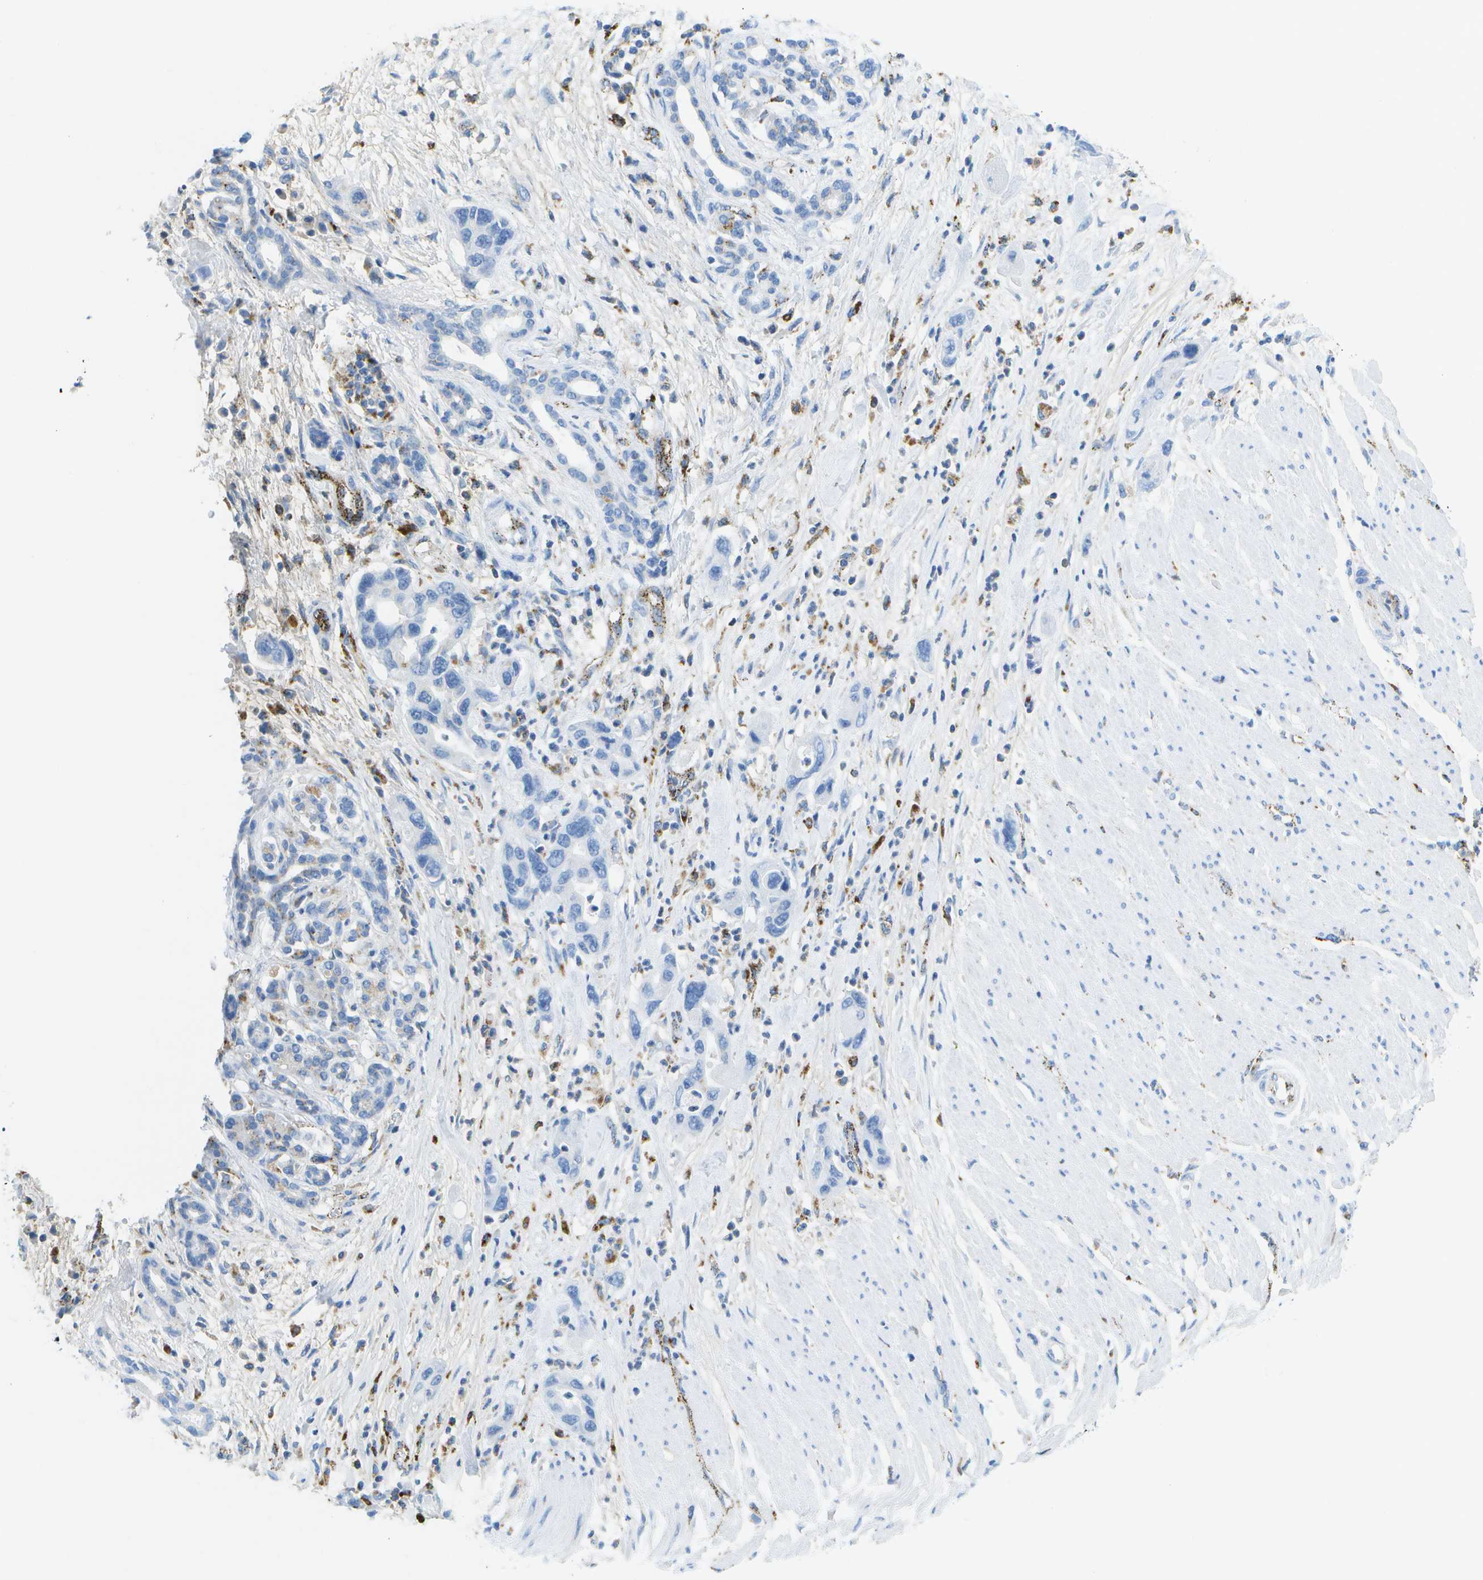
{"staining": {"intensity": "negative", "quantity": "none", "location": "none"}, "tissue": "pancreatic cancer", "cell_type": "Tumor cells", "image_type": "cancer", "snomed": [{"axis": "morphology", "description": "Normal tissue, NOS"}, {"axis": "morphology", "description": "Adenocarcinoma, NOS"}, {"axis": "topography", "description": "Pancreas"}], "caption": "The image exhibits no significant positivity in tumor cells of adenocarcinoma (pancreatic).", "gene": "PRCP", "patient": {"sex": "female", "age": 71}}